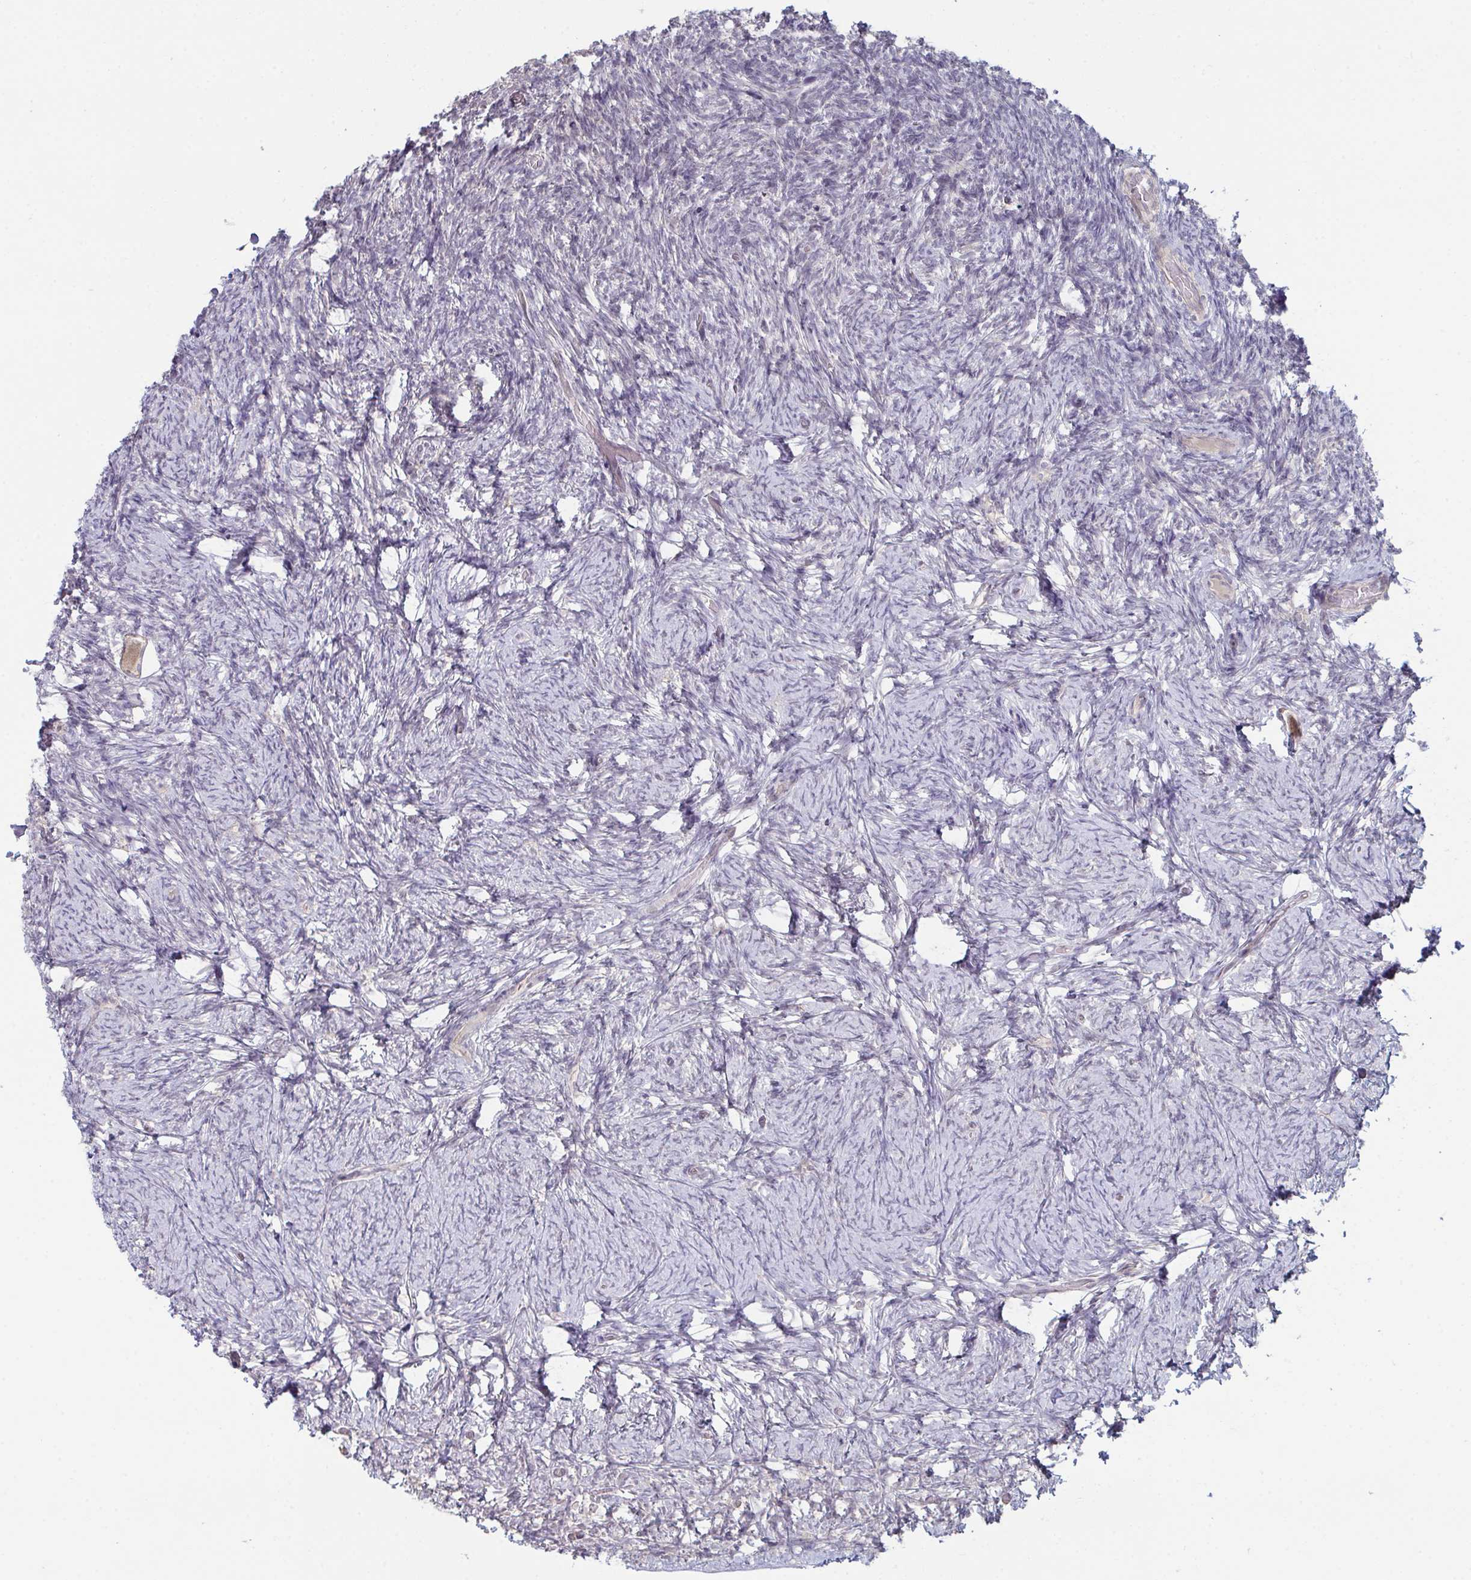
{"staining": {"intensity": "negative", "quantity": "none", "location": "none"}, "tissue": "ovary", "cell_type": "Ovarian stroma cells", "image_type": "normal", "snomed": [{"axis": "morphology", "description": "Normal tissue, NOS"}, {"axis": "topography", "description": "Ovary"}], "caption": "IHC image of unremarkable ovary: human ovary stained with DAB exhibits no significant protein staining in ovarian stroma cells. (DAB IHC, high magnification).", "gene": "ZNF214", "patient": {"sex": "female", "age": 34}}